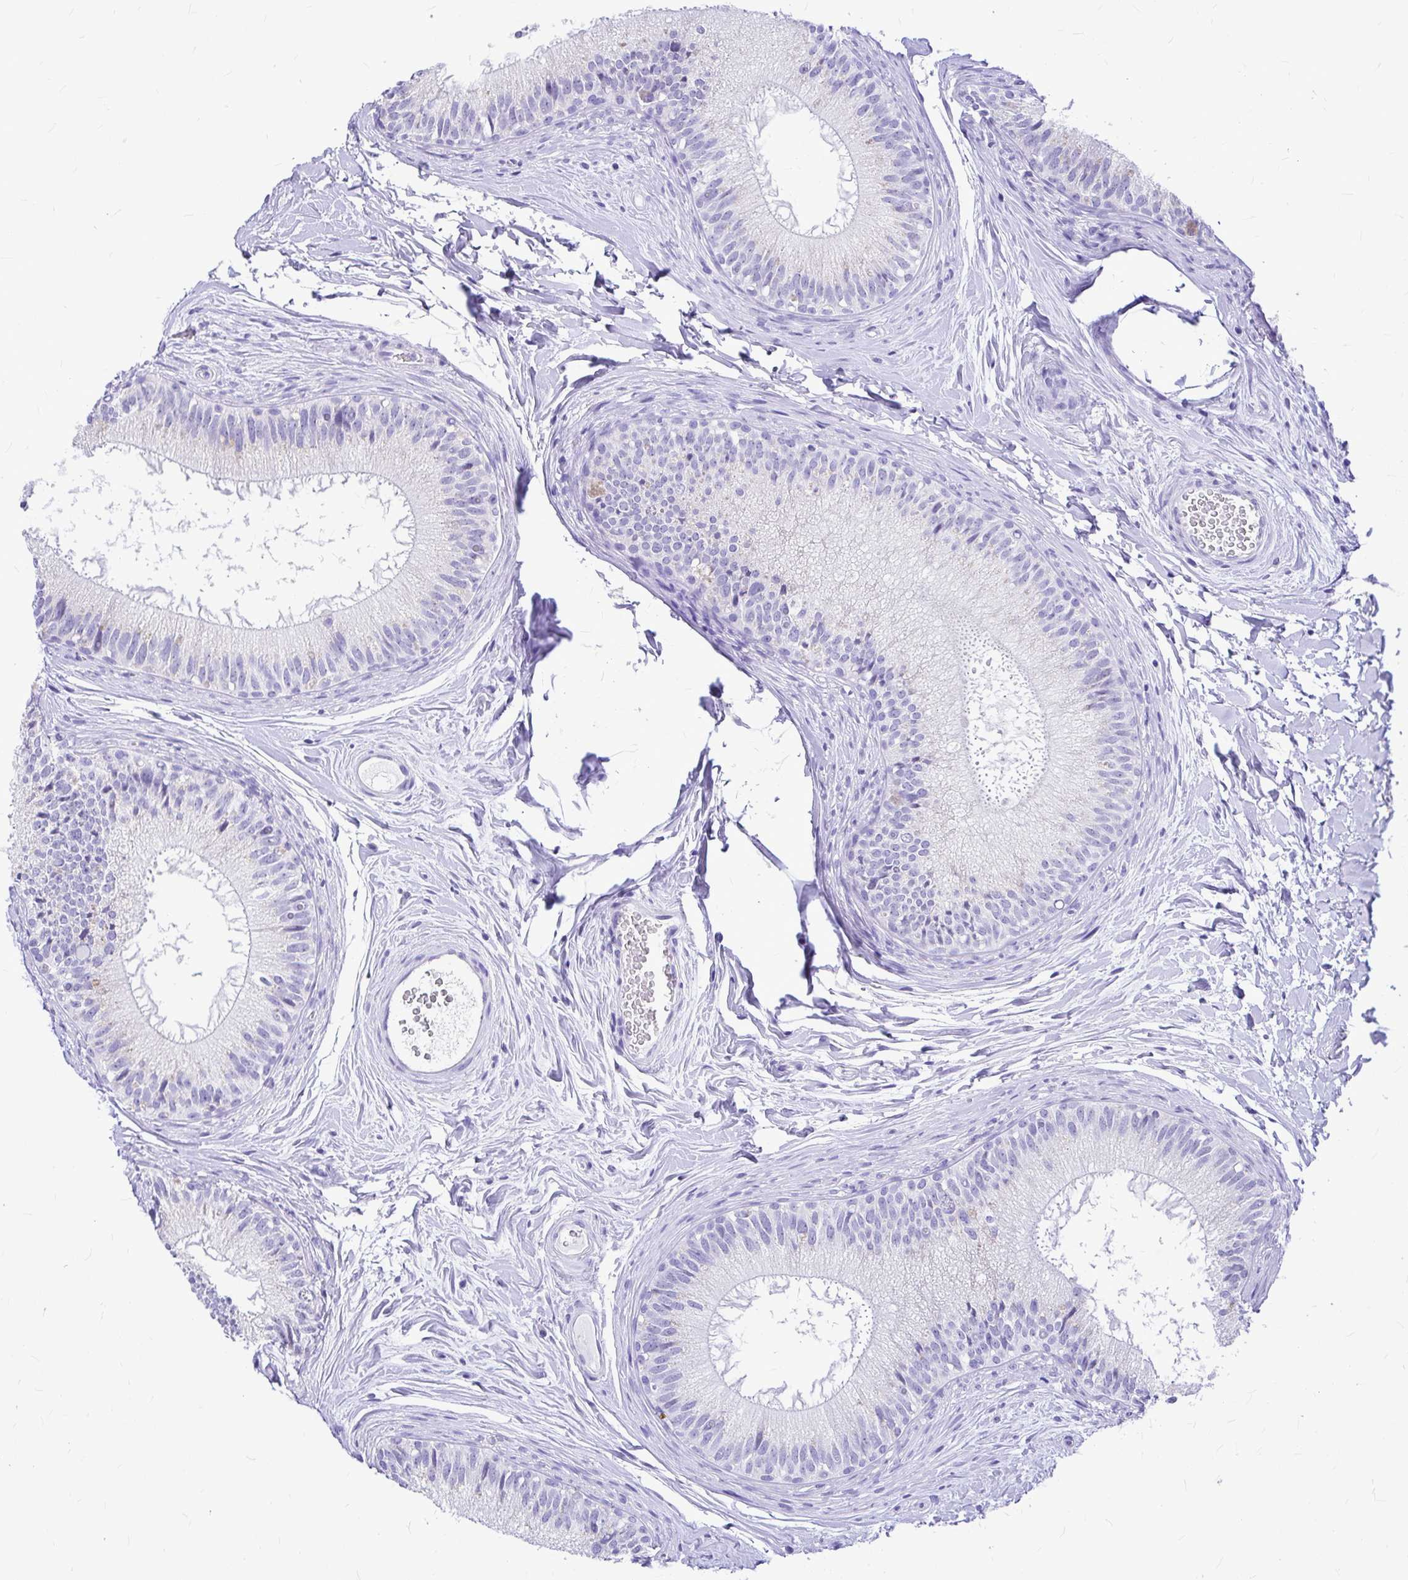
{"staining": {"intensity": "moderate", "quantity": "<25%", "location": "cytoplasmic/membranous"}, "tissue": "epididymis", "cell_type": "Glandular cells", "image_type": "normal", "snomed": [{"axis": "morphology", "description": "Normal tissue, NOS"}, {"axis": "topography", "description": "Epididymis"}], "caption": "Glandular cells demonstrate low levels of moderate cytoplasmic/membranous staining in about <25% of cells in normal human epididymis. The staining was performed using DAB (3,3'-diaminobenzidine), with brown indicating positive protein expression. Nuclei are stained blue with hematoxylin.", "gene": "CLEC1B", "patient": {"sex": "male", "age": 44}}